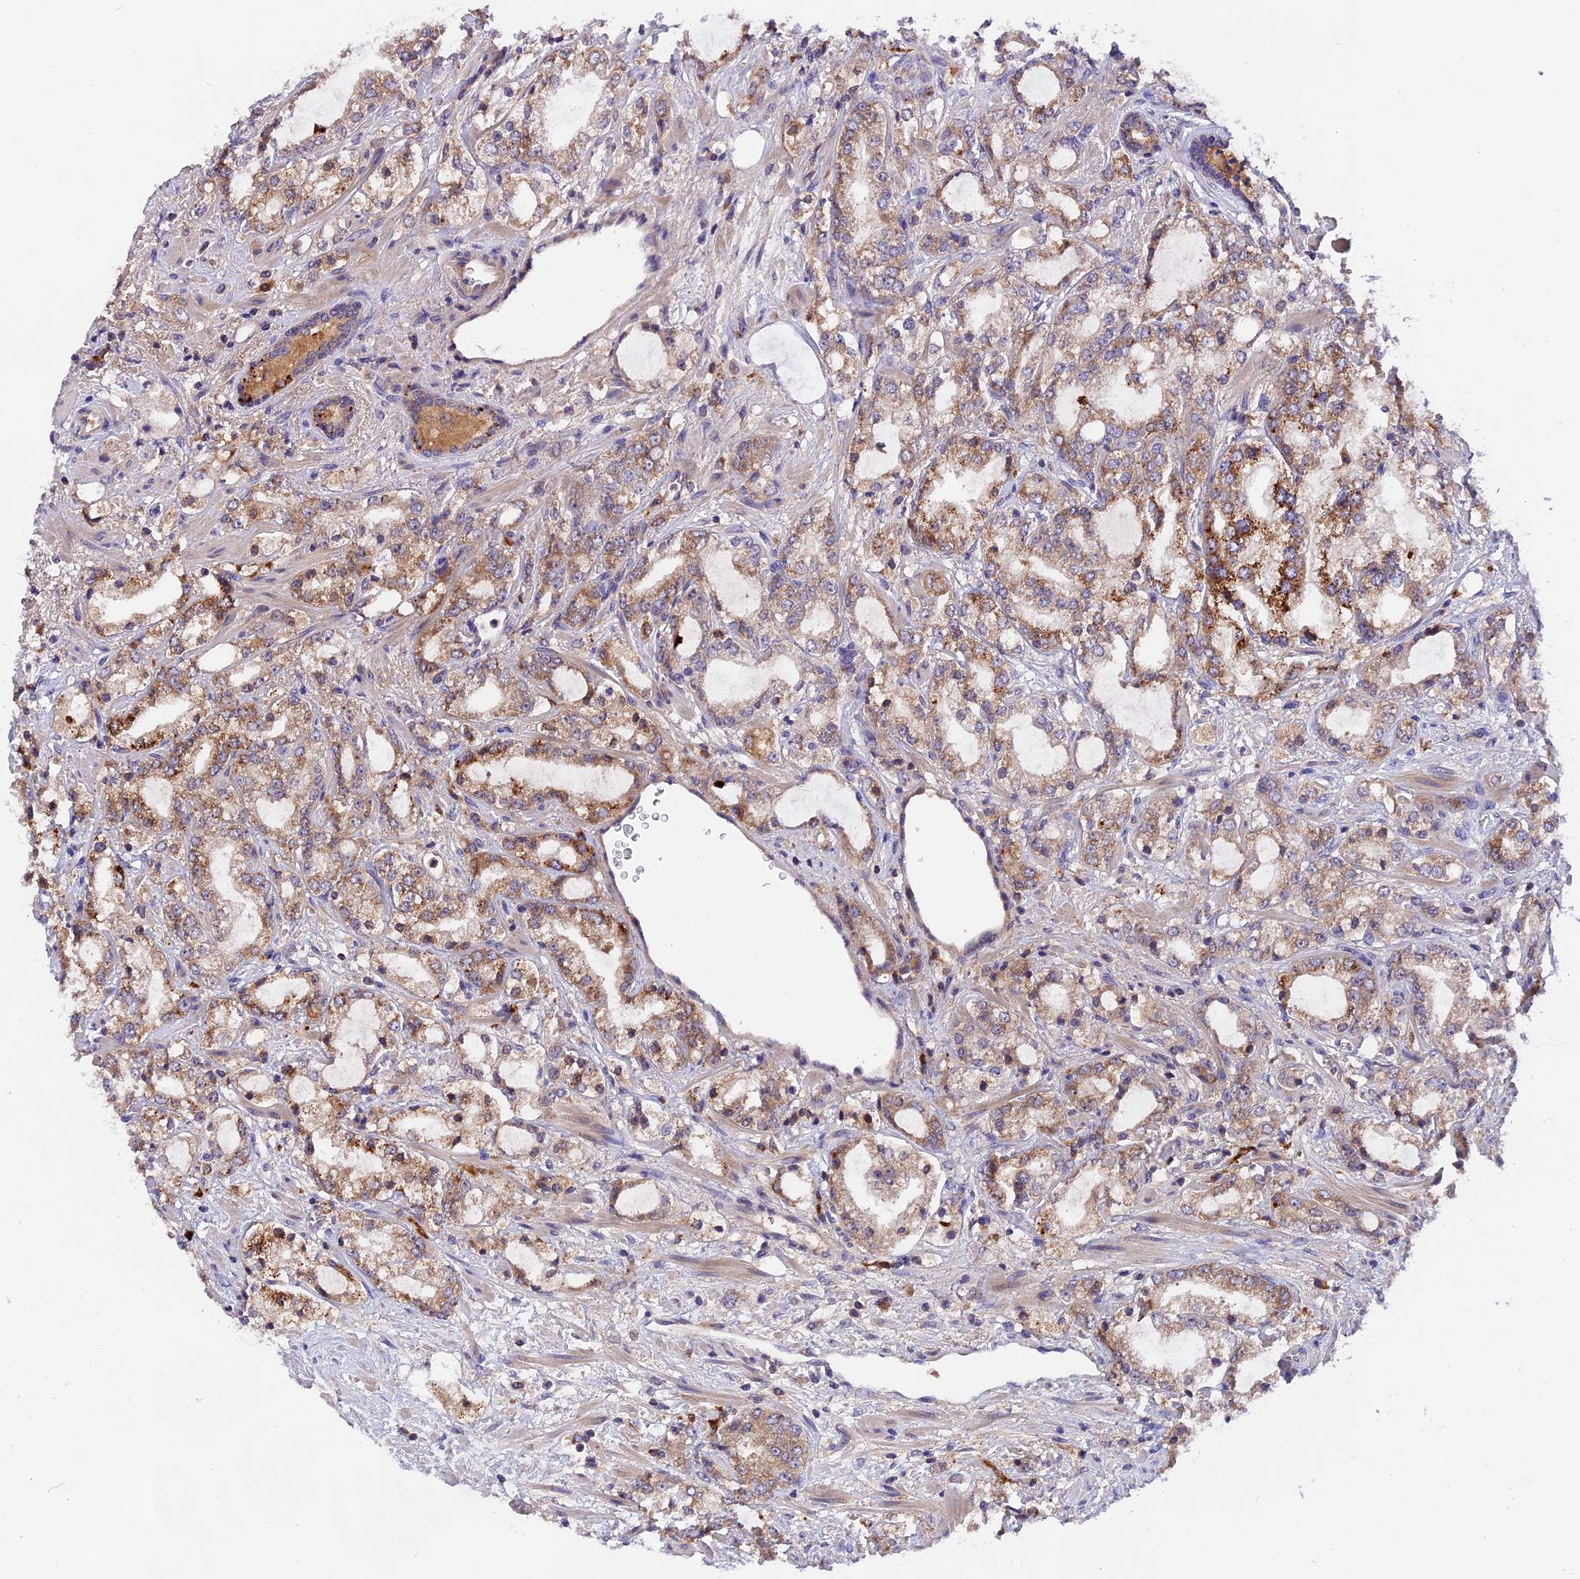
{"staining": {"intensity": "moderate", "quantity": "25%-75%", "location": "cytoplasmic/membranous"}, "tissue": "prostate cancer", "cell_type": "Tumor cells", "image_type": "cancer", "snomed": [{"axis": "morphology", "description": "Adenocarcinoma, High grade"}, {"axis": "topography", "description": "Prostate"}], "caption": "Immunohistochemistry image of neoplastic tissue: prostate cancer stained using immunohistochemistry (IHC) displays medium levels of moderate protein expression localized specifically in the cytoplasmic/membranous of tumor cells, appearing as a cytoplasmic/membranous brown color.", "gene": "MARK4", "patient": {"sex": "male", "age": 64}}